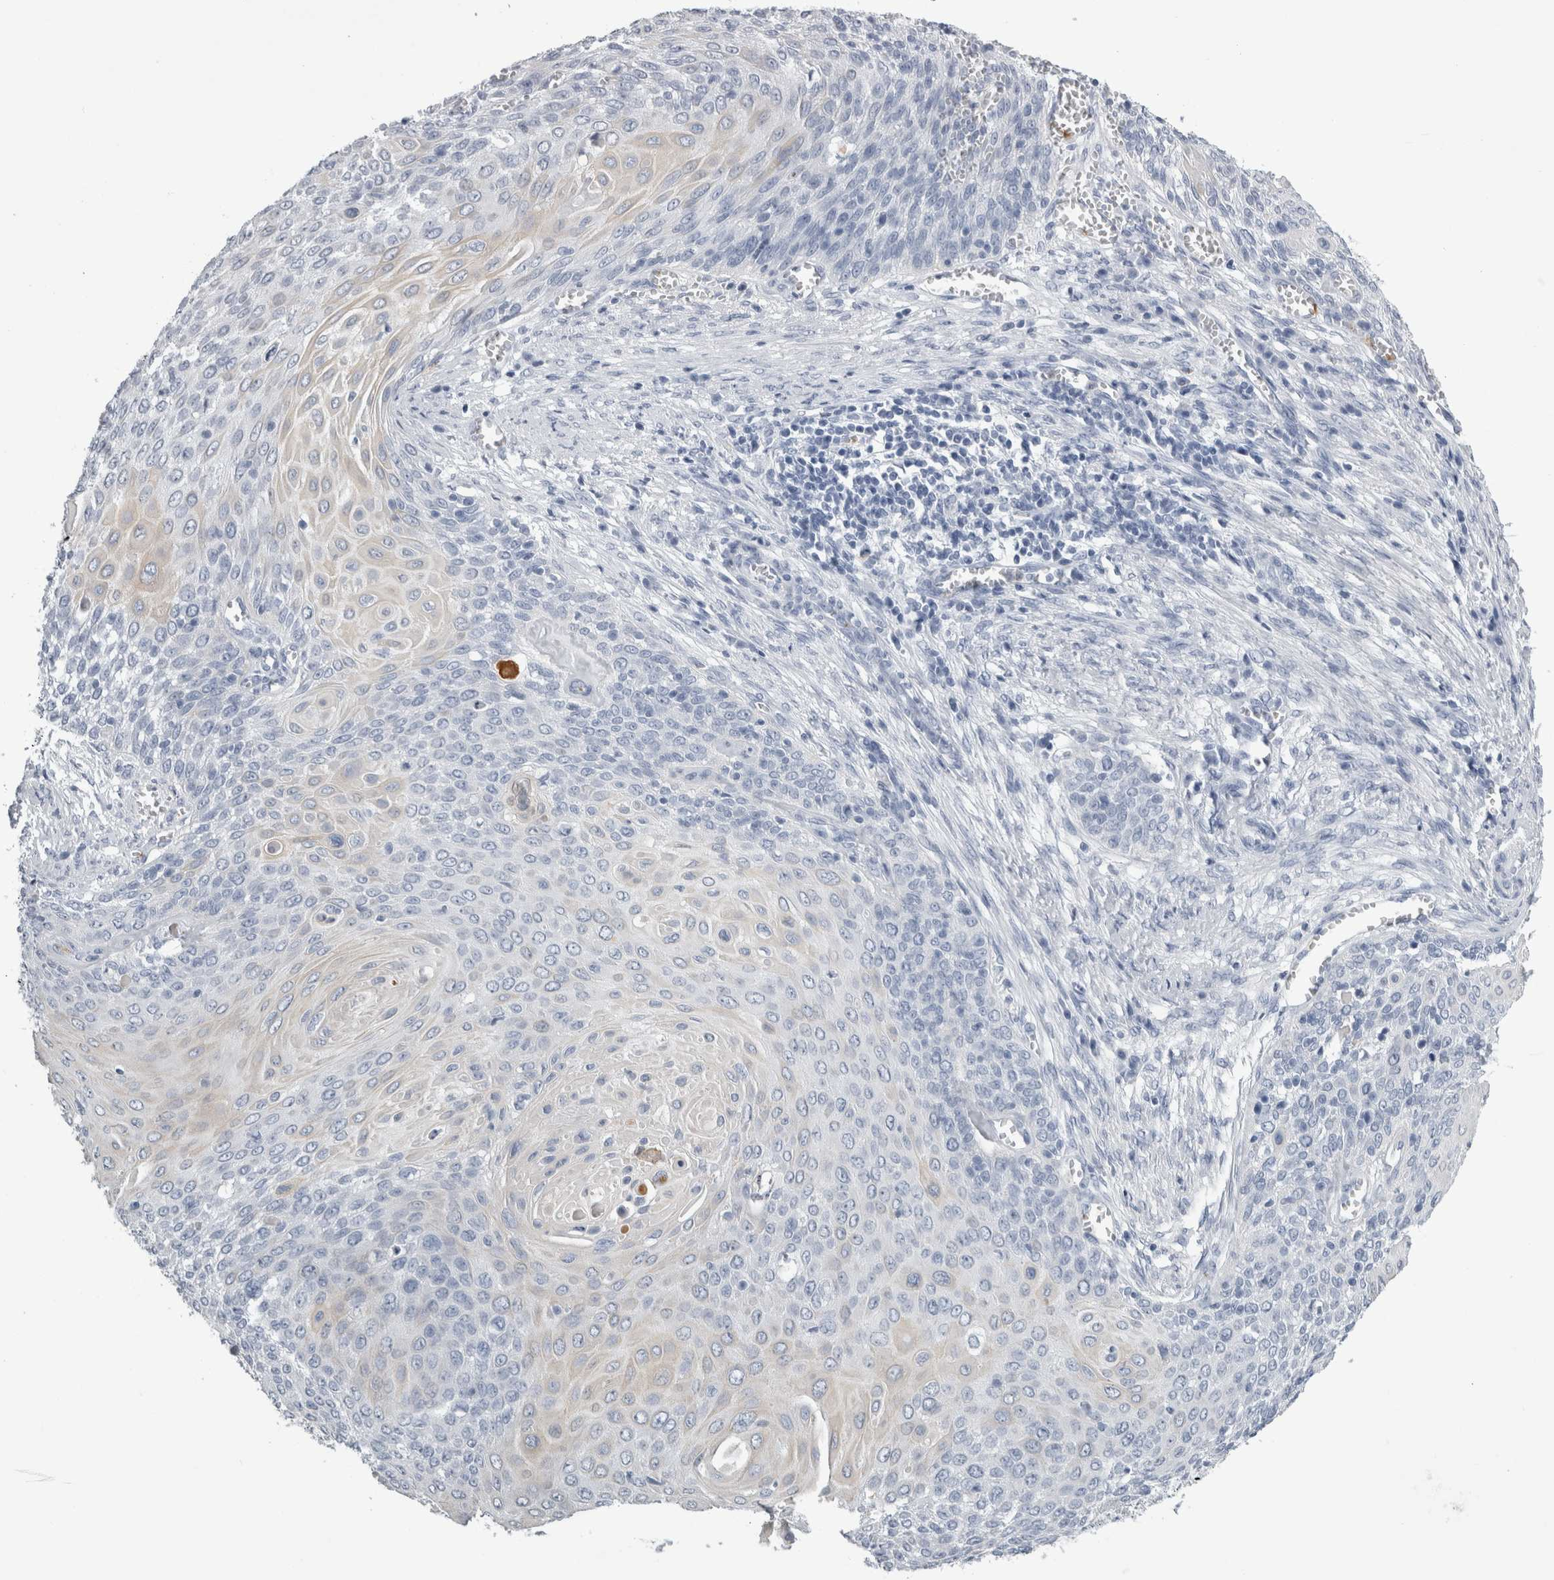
{"staining": {"intensity": "negative", "quantity": "none", "location": "none"}, "tissue": "cervical cancer", "cell_type": "Tumor cells", "image_type": "cancer", "snomed": [{"axis": "morphology", "description": "Squamous cell carcinoma, NOS"}, {"axis": "topography", "description": "Cervix"}], "caption": "Immunohistochemical staining of human squamous cell carcinoma (cervical) displays no significant positivity in tumor cells.", "gene": "ALDH8A1", "patient": {"sex": "female", "age": 39}}